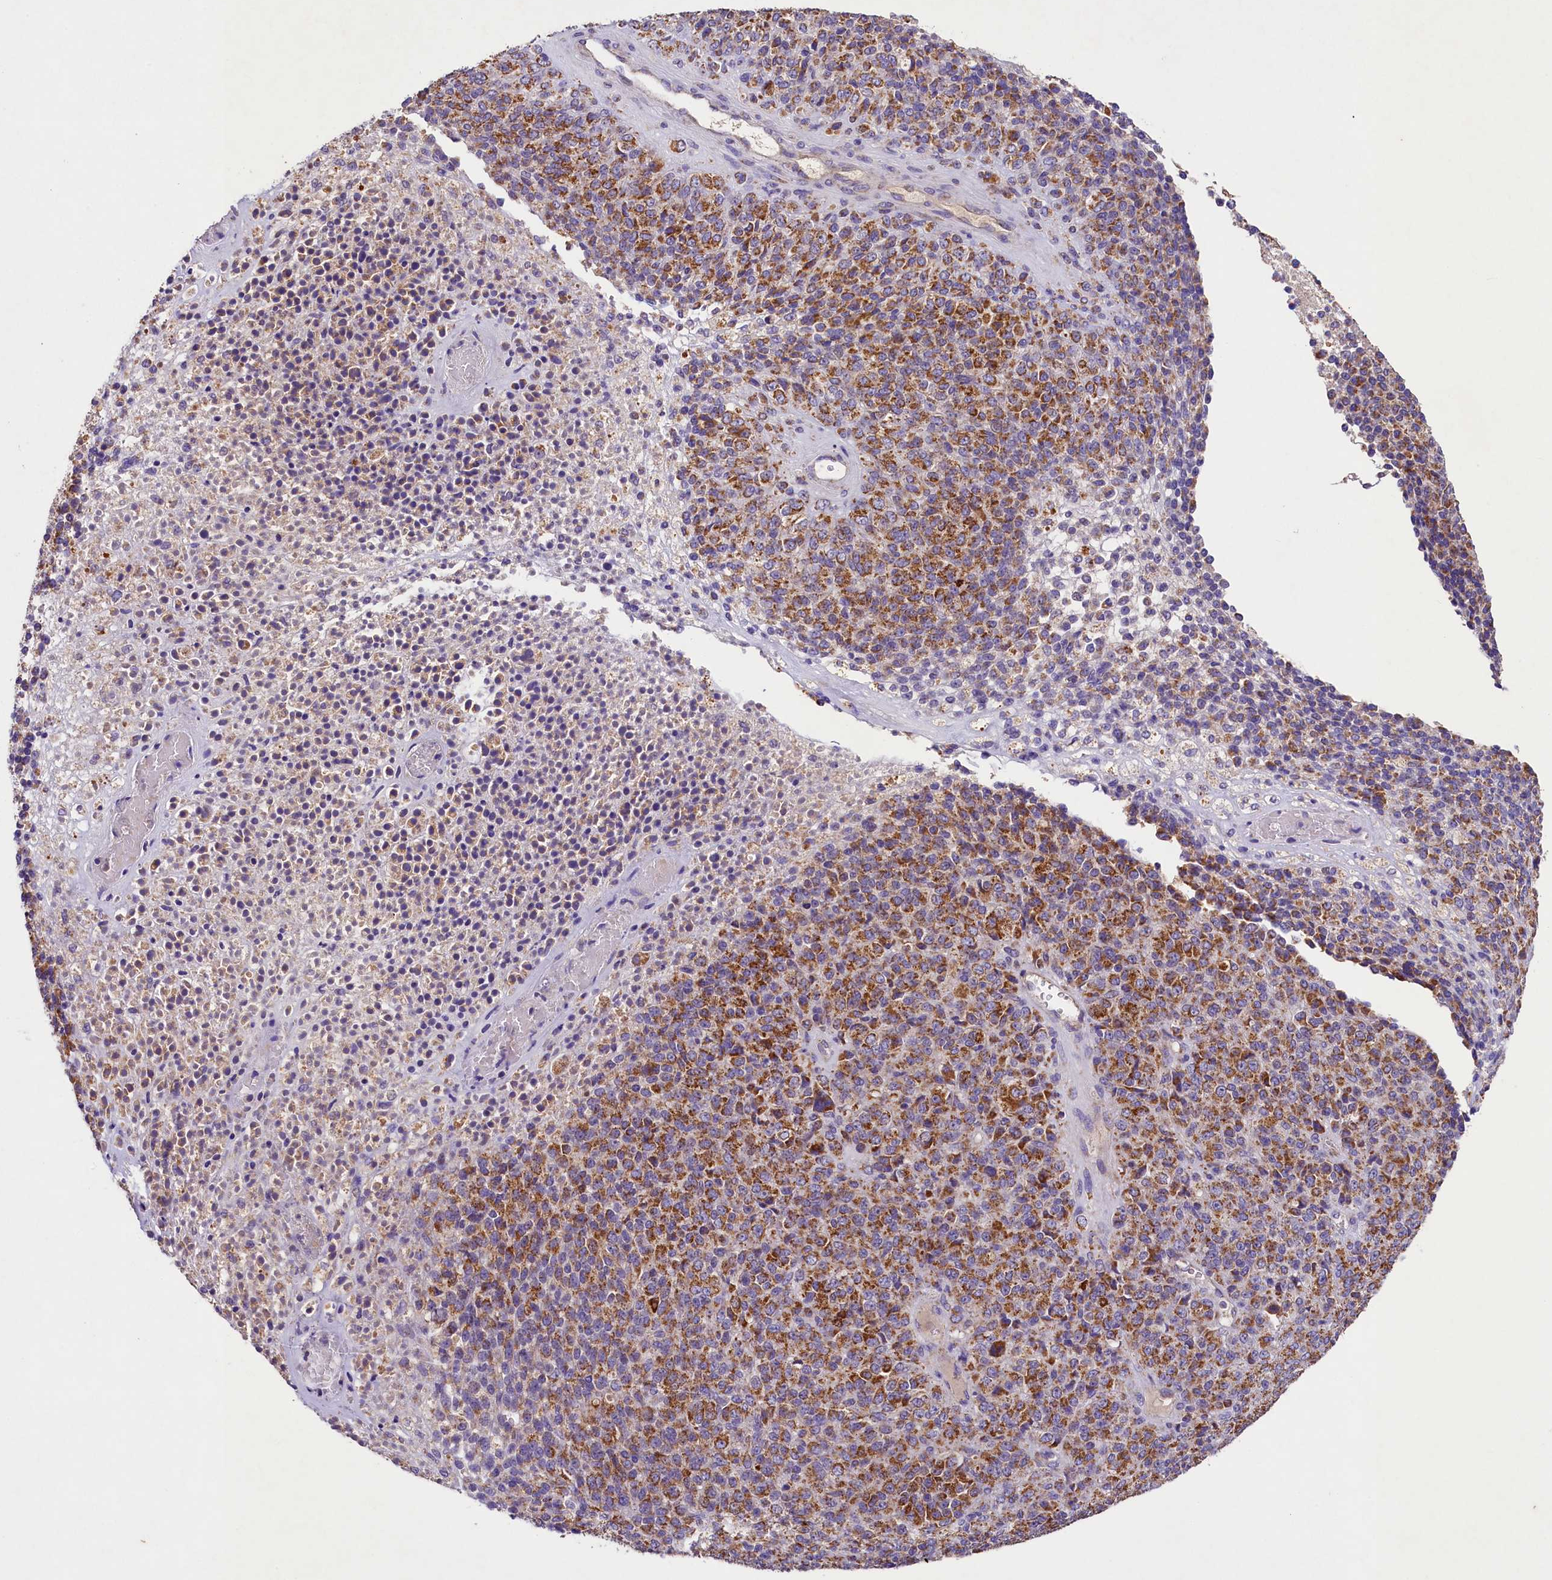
{"staining": {"intensity": "strong", "quantity": ">75%", "location": "cytoplasmic/membranous"}, "tissue": "melanoma", "cell_type": "Tumor cells", "image_type": "cancer", "snomed": [{"axis": "morphology", "description": "Malignant melanoma, Metastatic site"}, {"axis": "topography", "description": "Brain"}], "caption": "This photomicrograph exhibits immunohistochemistry (IHC) staining of malignant melanoma (metastatic site), with high strong cytoplasmic/membranous expression in about >75% of tumor cells.", "gene": "PMPCB", "patient": {"sex": "female", "age": 56}}